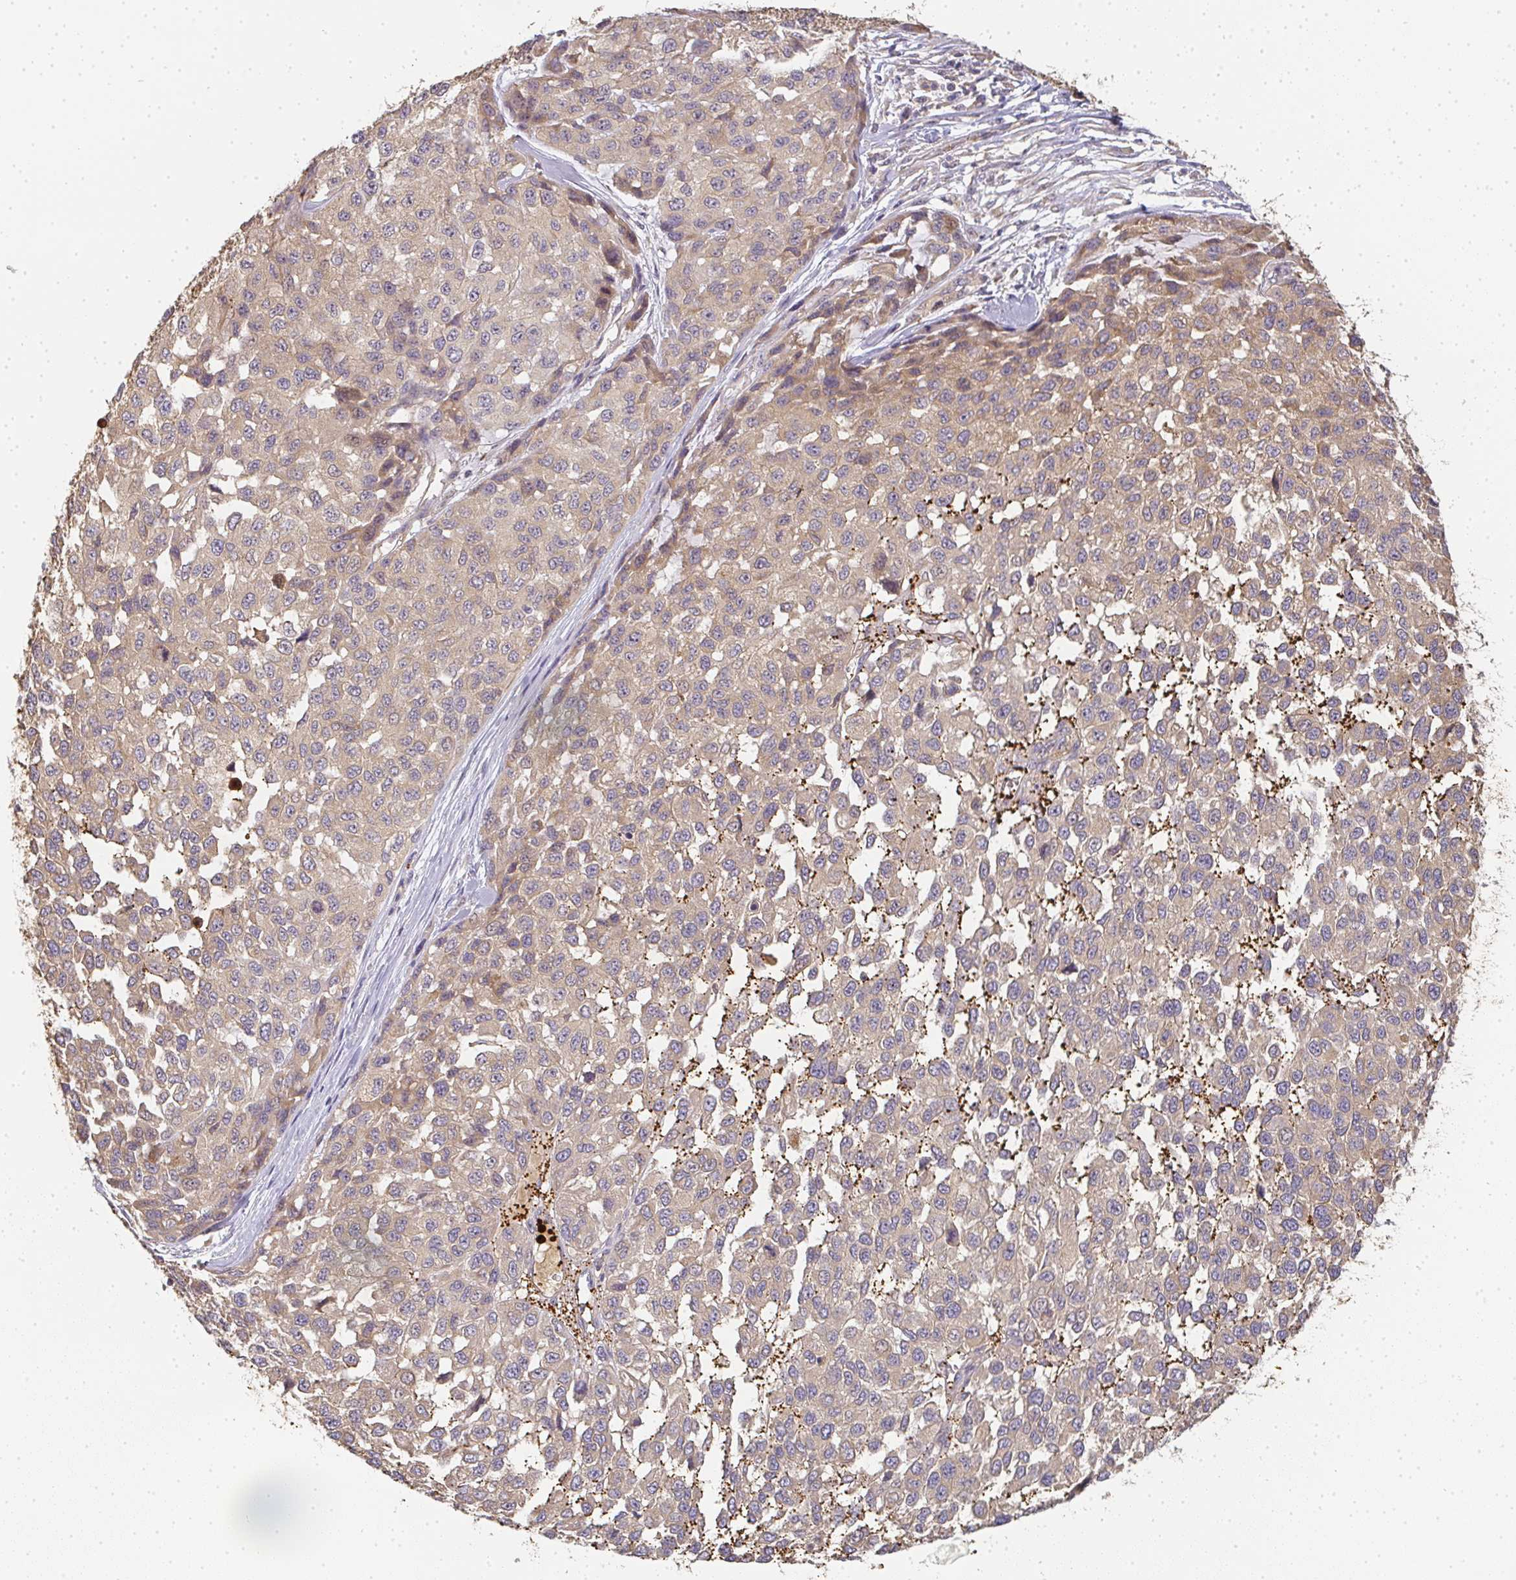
{"staining": {"intensity": "weak", "quantity": "25%-75%", "location": "cytoplasmic/membranous"}, "tissue": "melanoma", "cell_type": "Tumor cells", "image_type": "cancer", "snomed": [{"axis": "morphology", "description": "Malignant melanoma, NOS"}, {"axis": "topography", "description": "Skin"}], "caption": "About 25%-75% of tumor cells in human malignant melanoma exhibit weak cytoplasmic/membranous protein positivity as visualized by brown immunohistochemical staining.", "gene": "SLC35B3", "patient": {"sex": "male", "age": 62}}